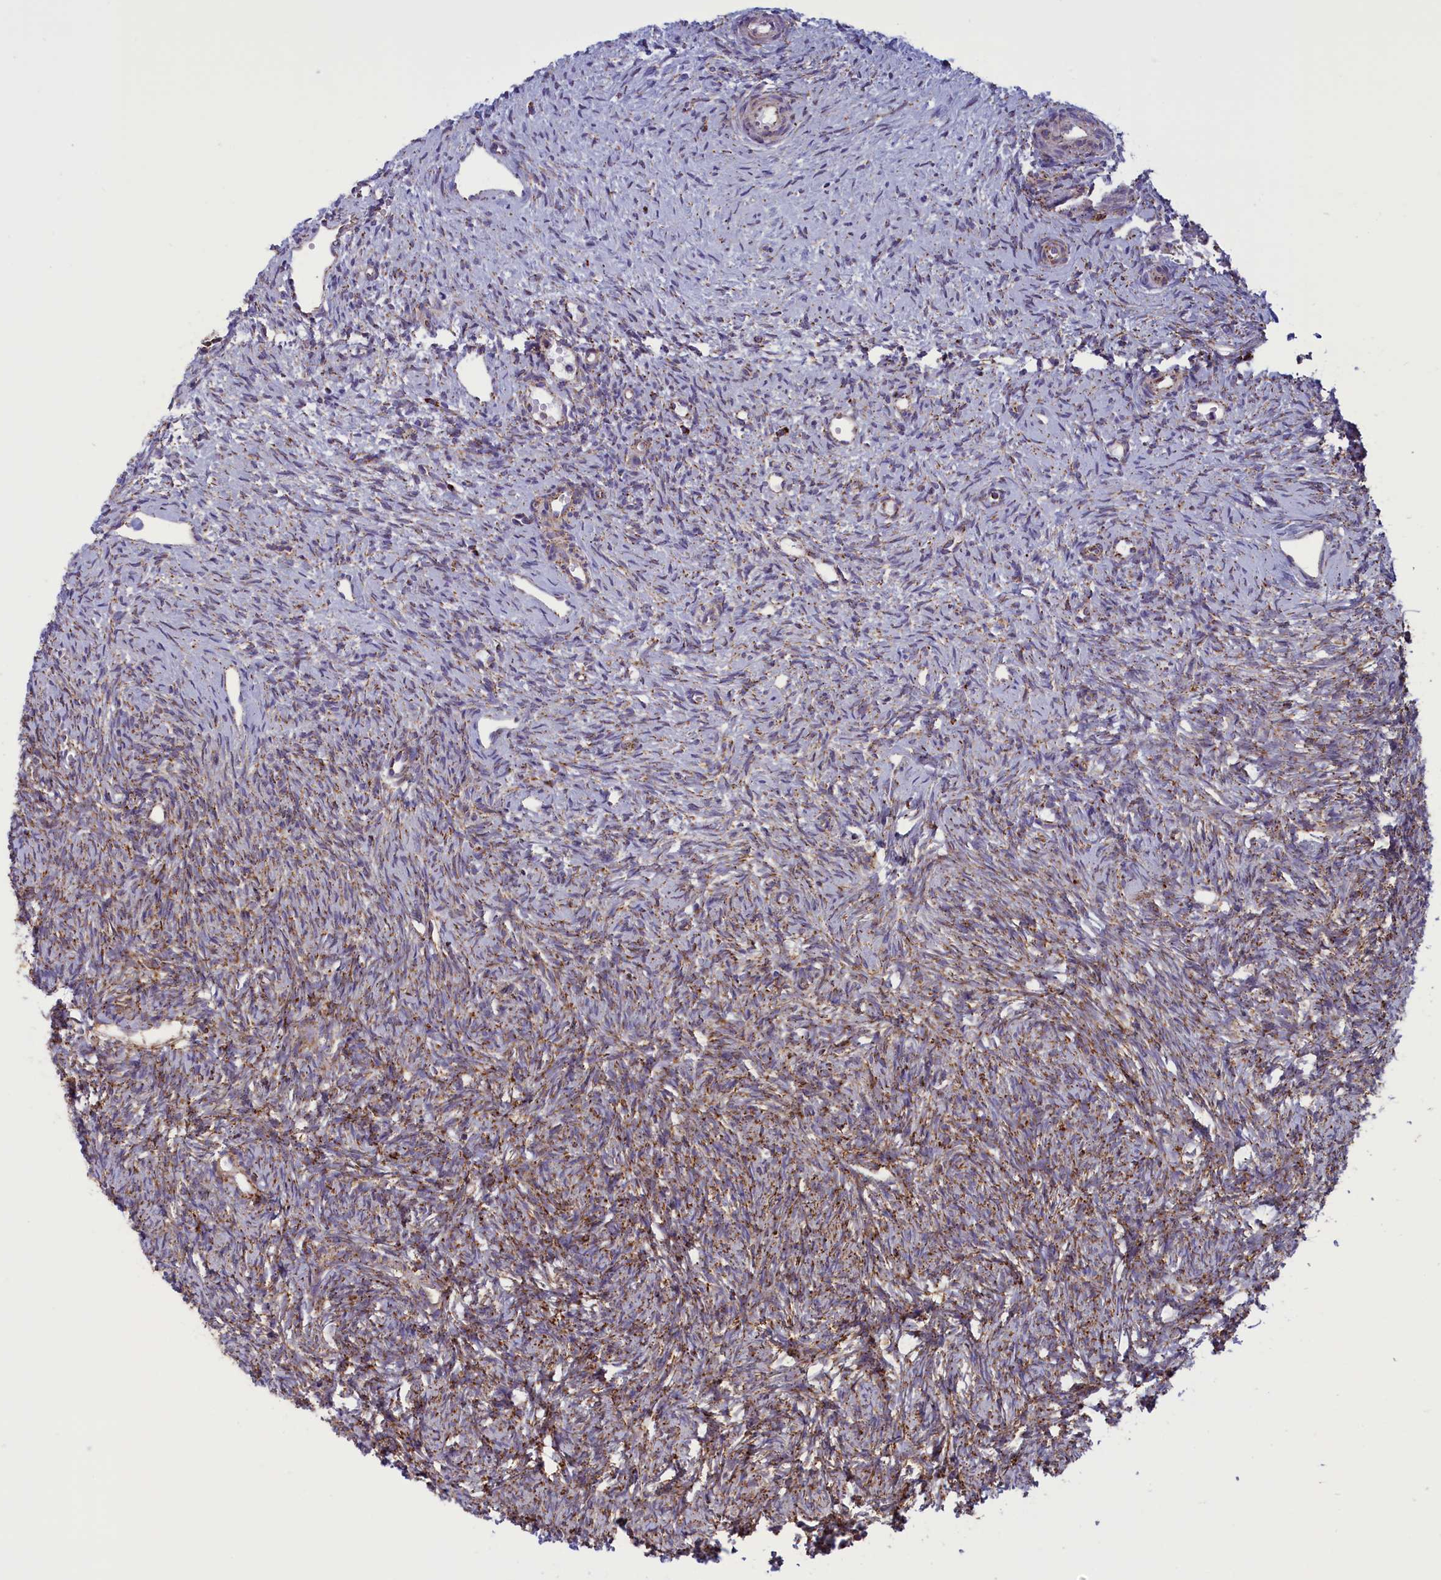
{"staining": {"intensity": "weak", "quantity": ">75%", "location": "cytoplasmic/membranous"}, "tissue": "ovary", "cell_type": "Follicle cells", "image_type": "normal", "snomed": [{"axis": "morphology", "description": "Normal tissue, NOS"}, {"axis": "topography", "description": "Ovary"}], "caption": "Immunohistochemical staining of unremarkable human ovary exhibits low levels of weak cytoplasmic/membranous staining in approximately >75% of follicle cells.", "gene": "ISOC2", "patient": {"sex": "female", "age": 51}}